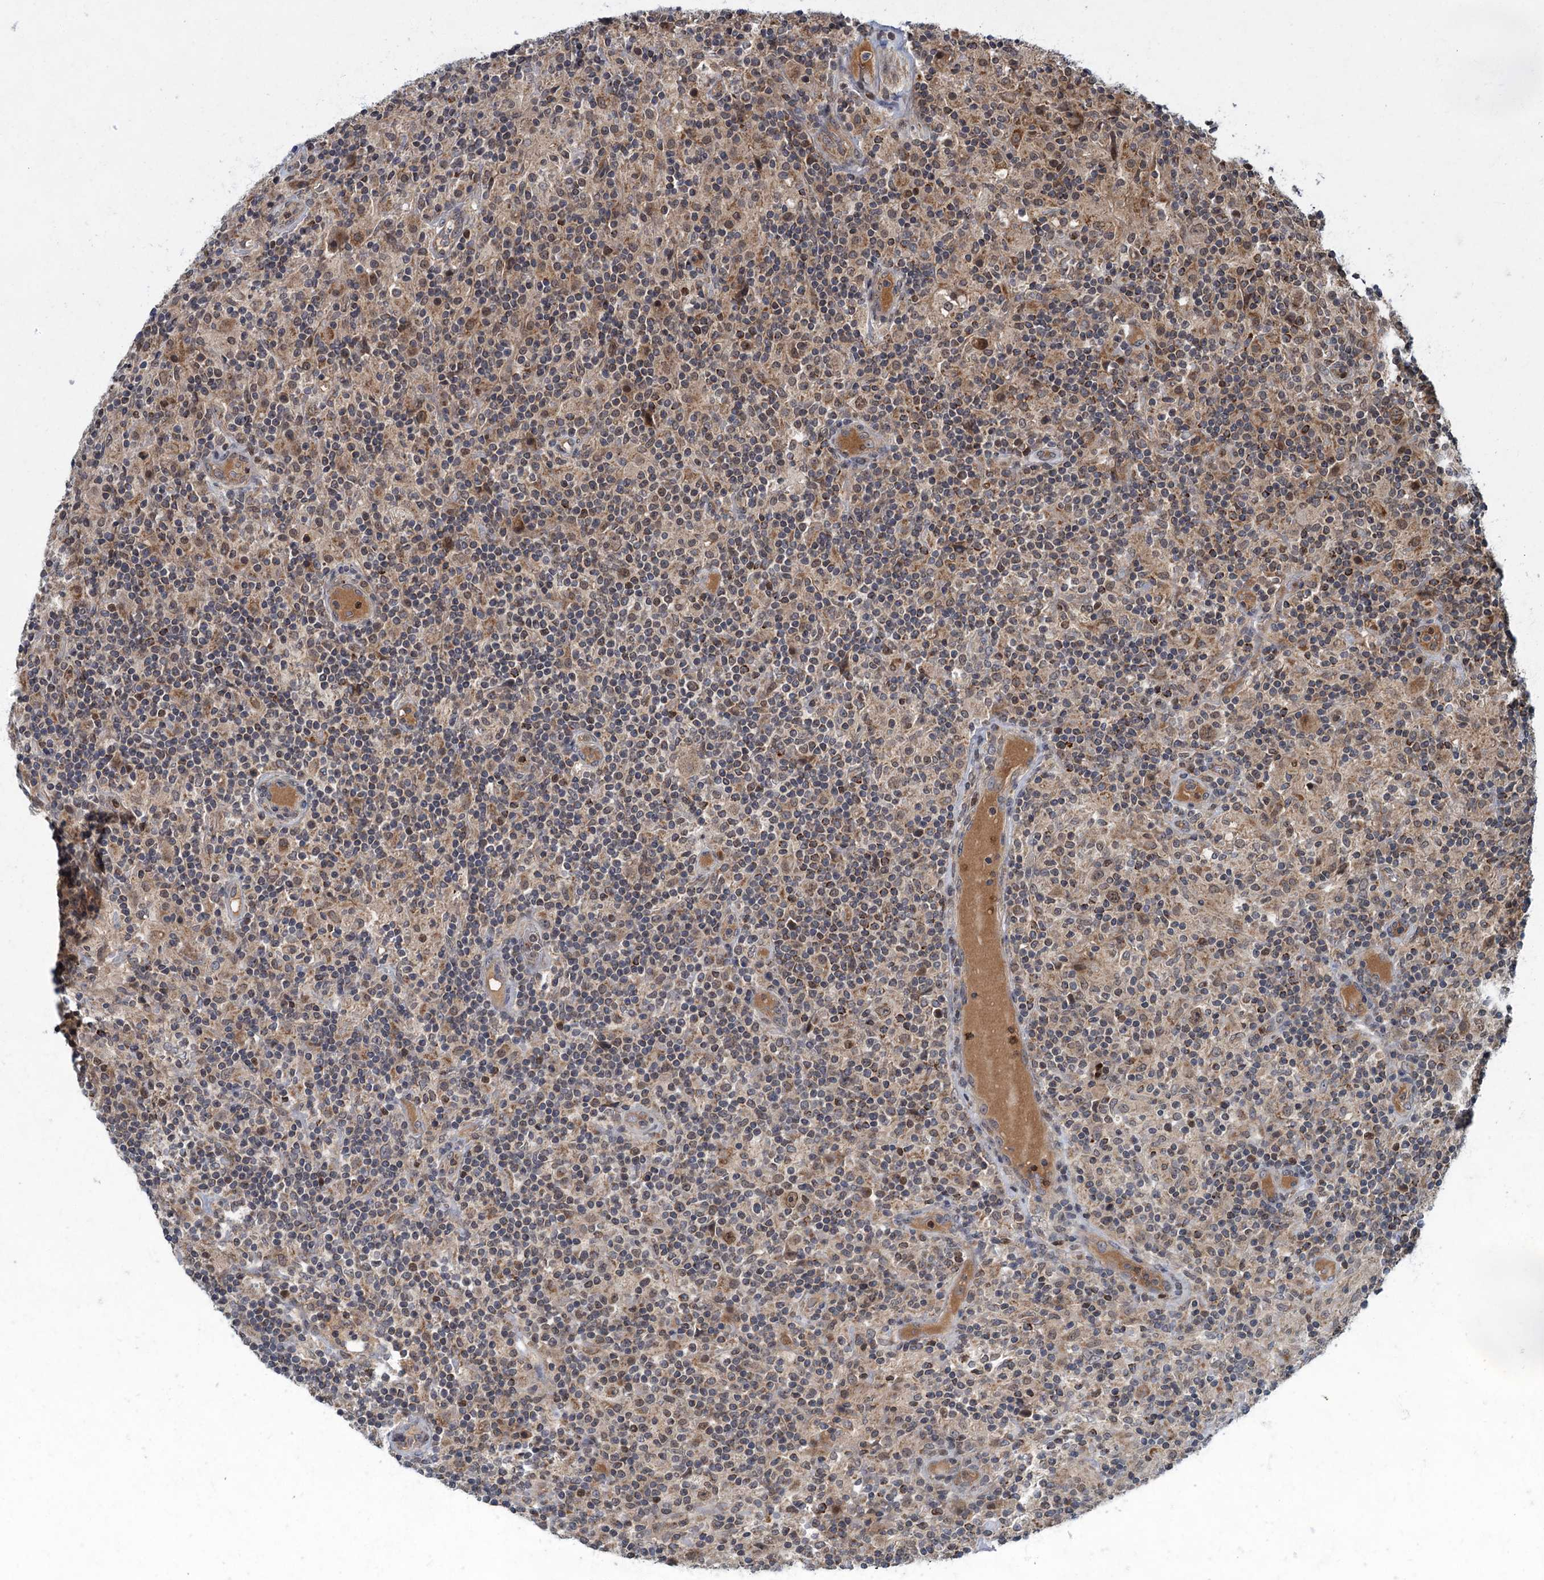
{"staining": {"intensity": "moderate", "quantity": ">75%", "location": "cytoplasmic/membranous,nuclear"}, "tissue": "lymphoma", "cell_type": "Tumor cells", "image_type": "cancer", "snomed": [{"axis": "morphology", "description": "Hodgkin's disease, NOS"}, {"axis": "topography", "description": "Lymph node"}], "caption": "Tumor cells display medium levels of moderate cytoplasmic/membranous and nuclear positivity in about >75% of cells in human Hodgkin's disease. (Stains: DAB in brown, nuclei in blue, Microscopy: brightfield microscopy at high magnification).", "gene": "SLC11A2", "patient": {"sex": "male", "age": 70}}